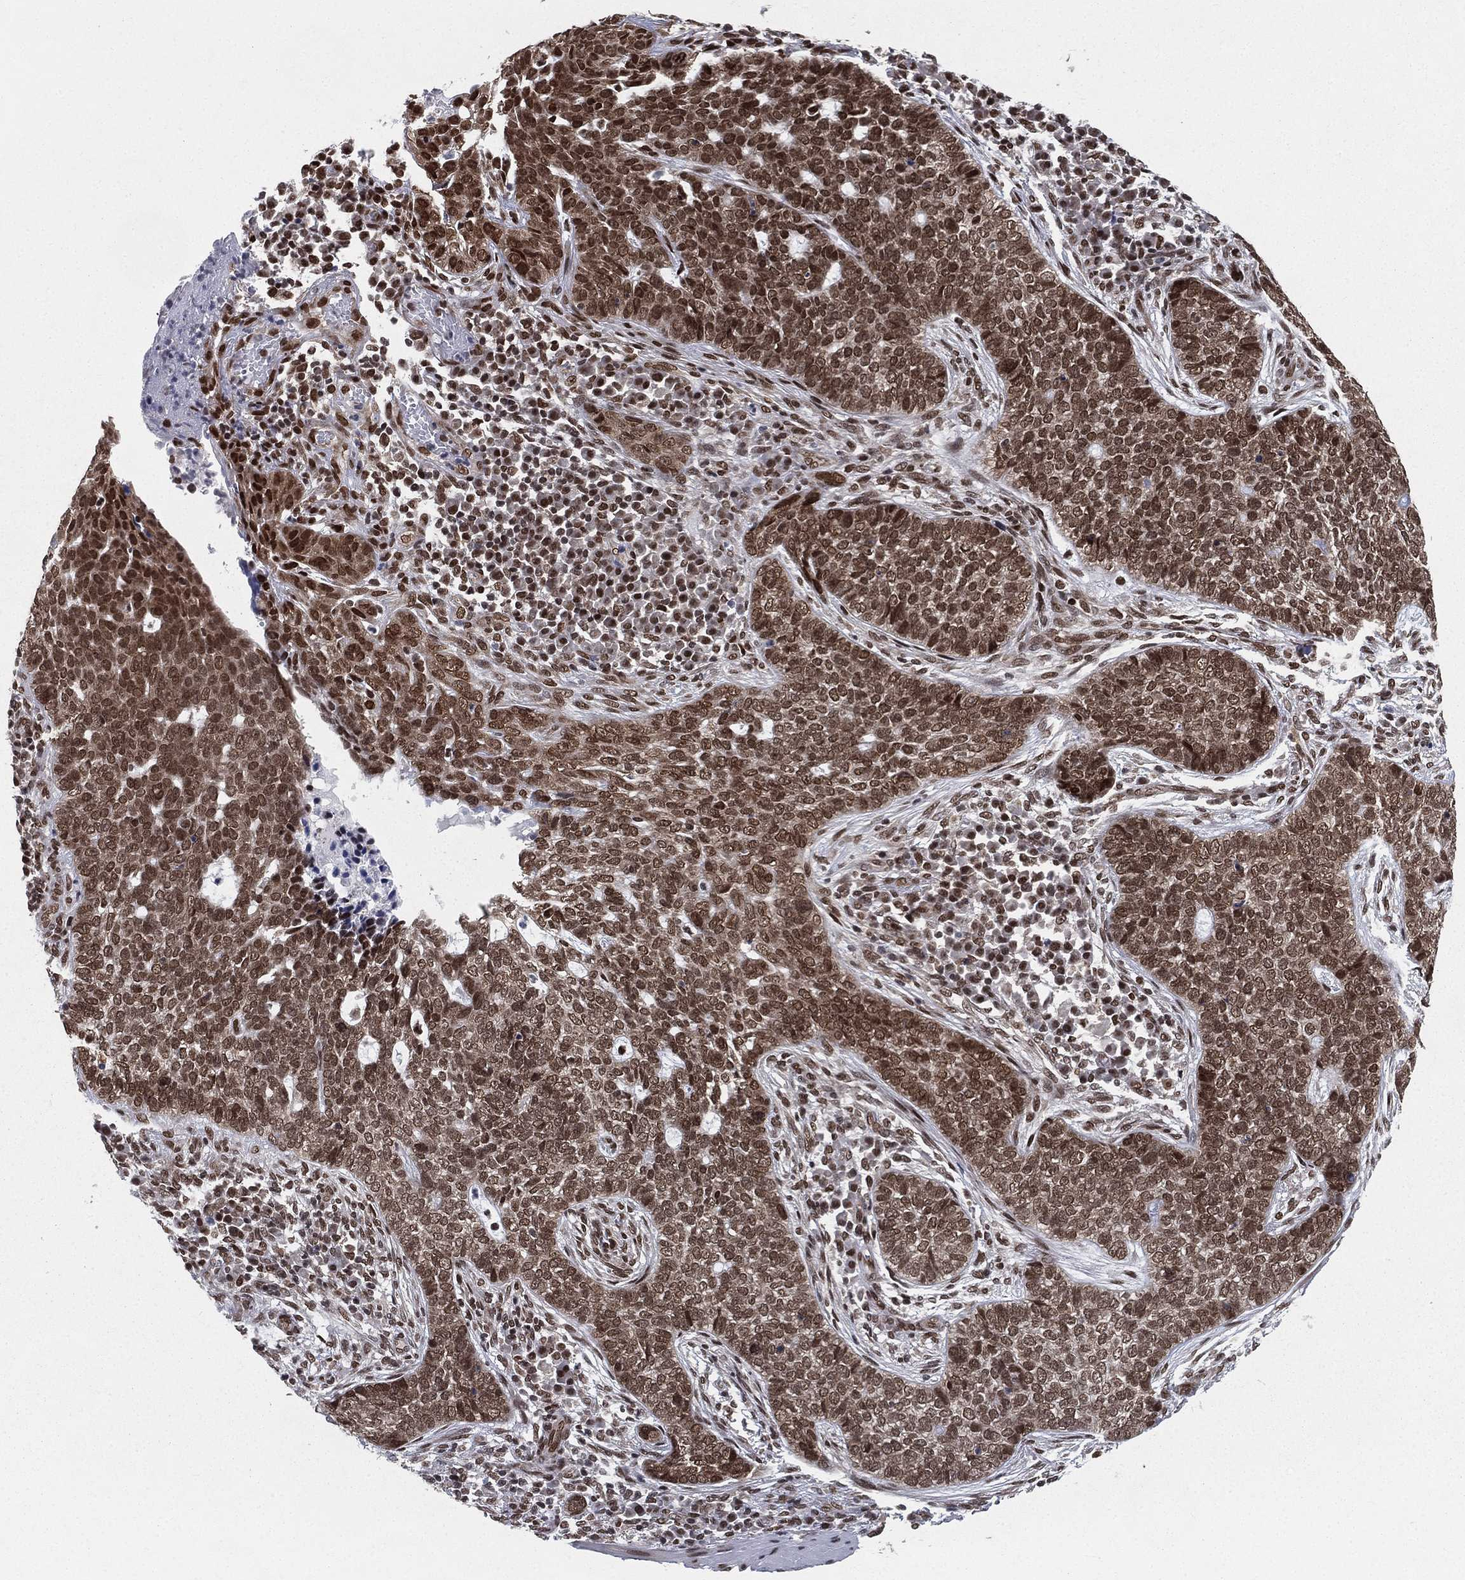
{"staining": {"intensity": "strong", "quantity": "25%-75%", "location": "nuclear"}, "tissue": "skin cancer", "cell_type": "Tumor cells", "image_type": "cancer", "snomed": [{"axis": "morphology", "description": "Basal cell carcinoma"}, {"axis": "topography", "description": "Skin"}], "caption": "Protein analysis of skin cancer tissue shows strong nuclear positivity in approximately 25%-75% of tumor cells. (Stains: DAB in brown, nuclei in blue, Microscopy: brightfield microscopy at high magnification).", "gene": "FUBP3", "patient": {"sex": "female", "age": 69}}